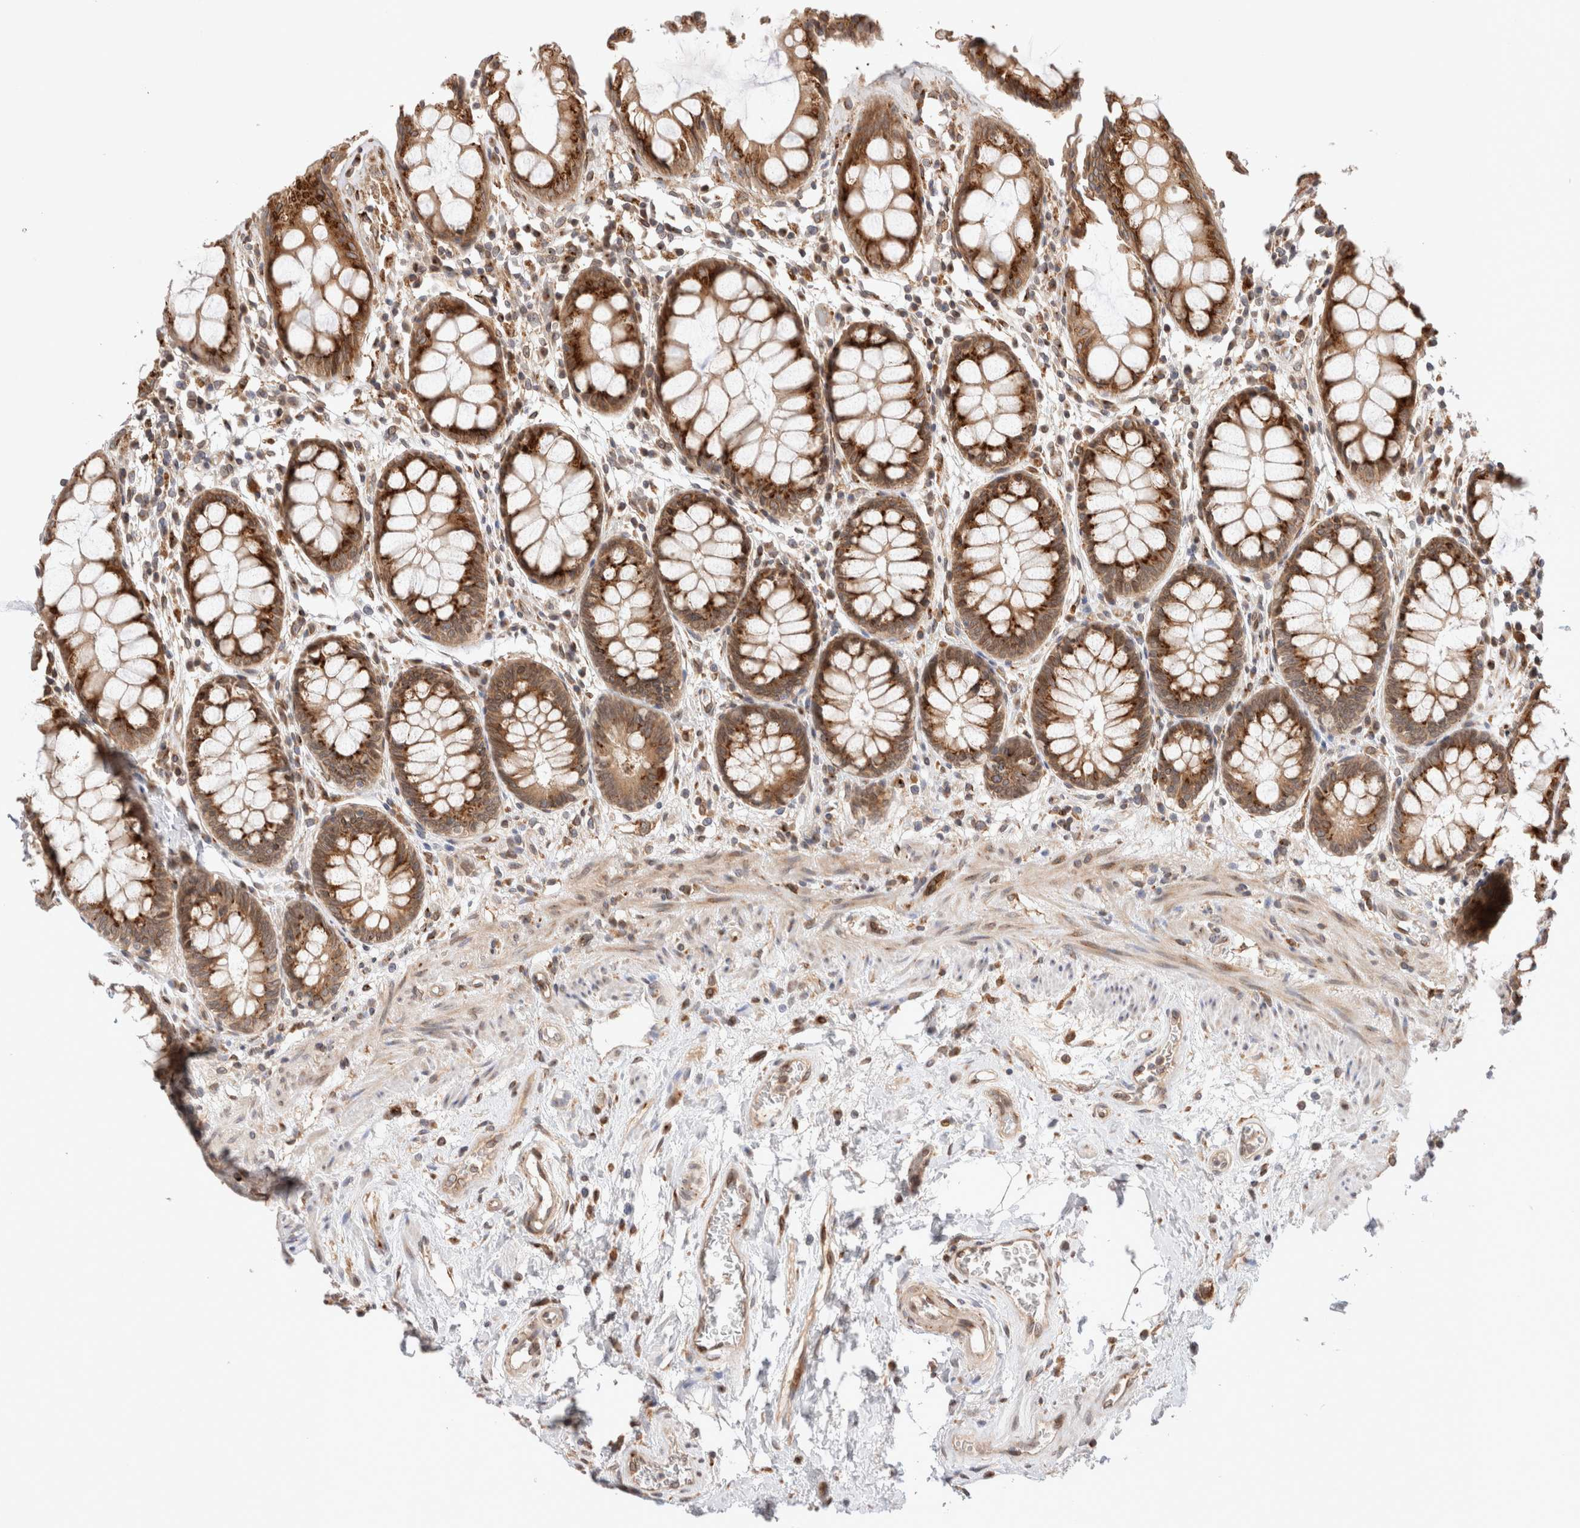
{"staining": {"intensity": "strong", "quantity": ">75%", "location": "cytoplasmic/membranous"}, "tissue": "rectum", "cell_type": "Glandular cells", "image_type": "normal", "snomed": [{"axis": "morphology", "description": "Normal tissue, NOS"}, {"axis": "topography", "description": "Rectum"}], "caption": "Immunohistochemistry (IHC) staining of normal rectum, which demonstrates high levels of strong cytoplasmic/membranous staining in approximately >75% of glandular cells indicating strong cytoplasmic/membranous protein positivity. The staining was performed using DAB (3,3'-diaminobenzidine) (brown) for protein detection and nuclei were counterstained in hematoxylin (blue).", "gene": "GCN1", "patient": {"sex": "male", "age": 64}}